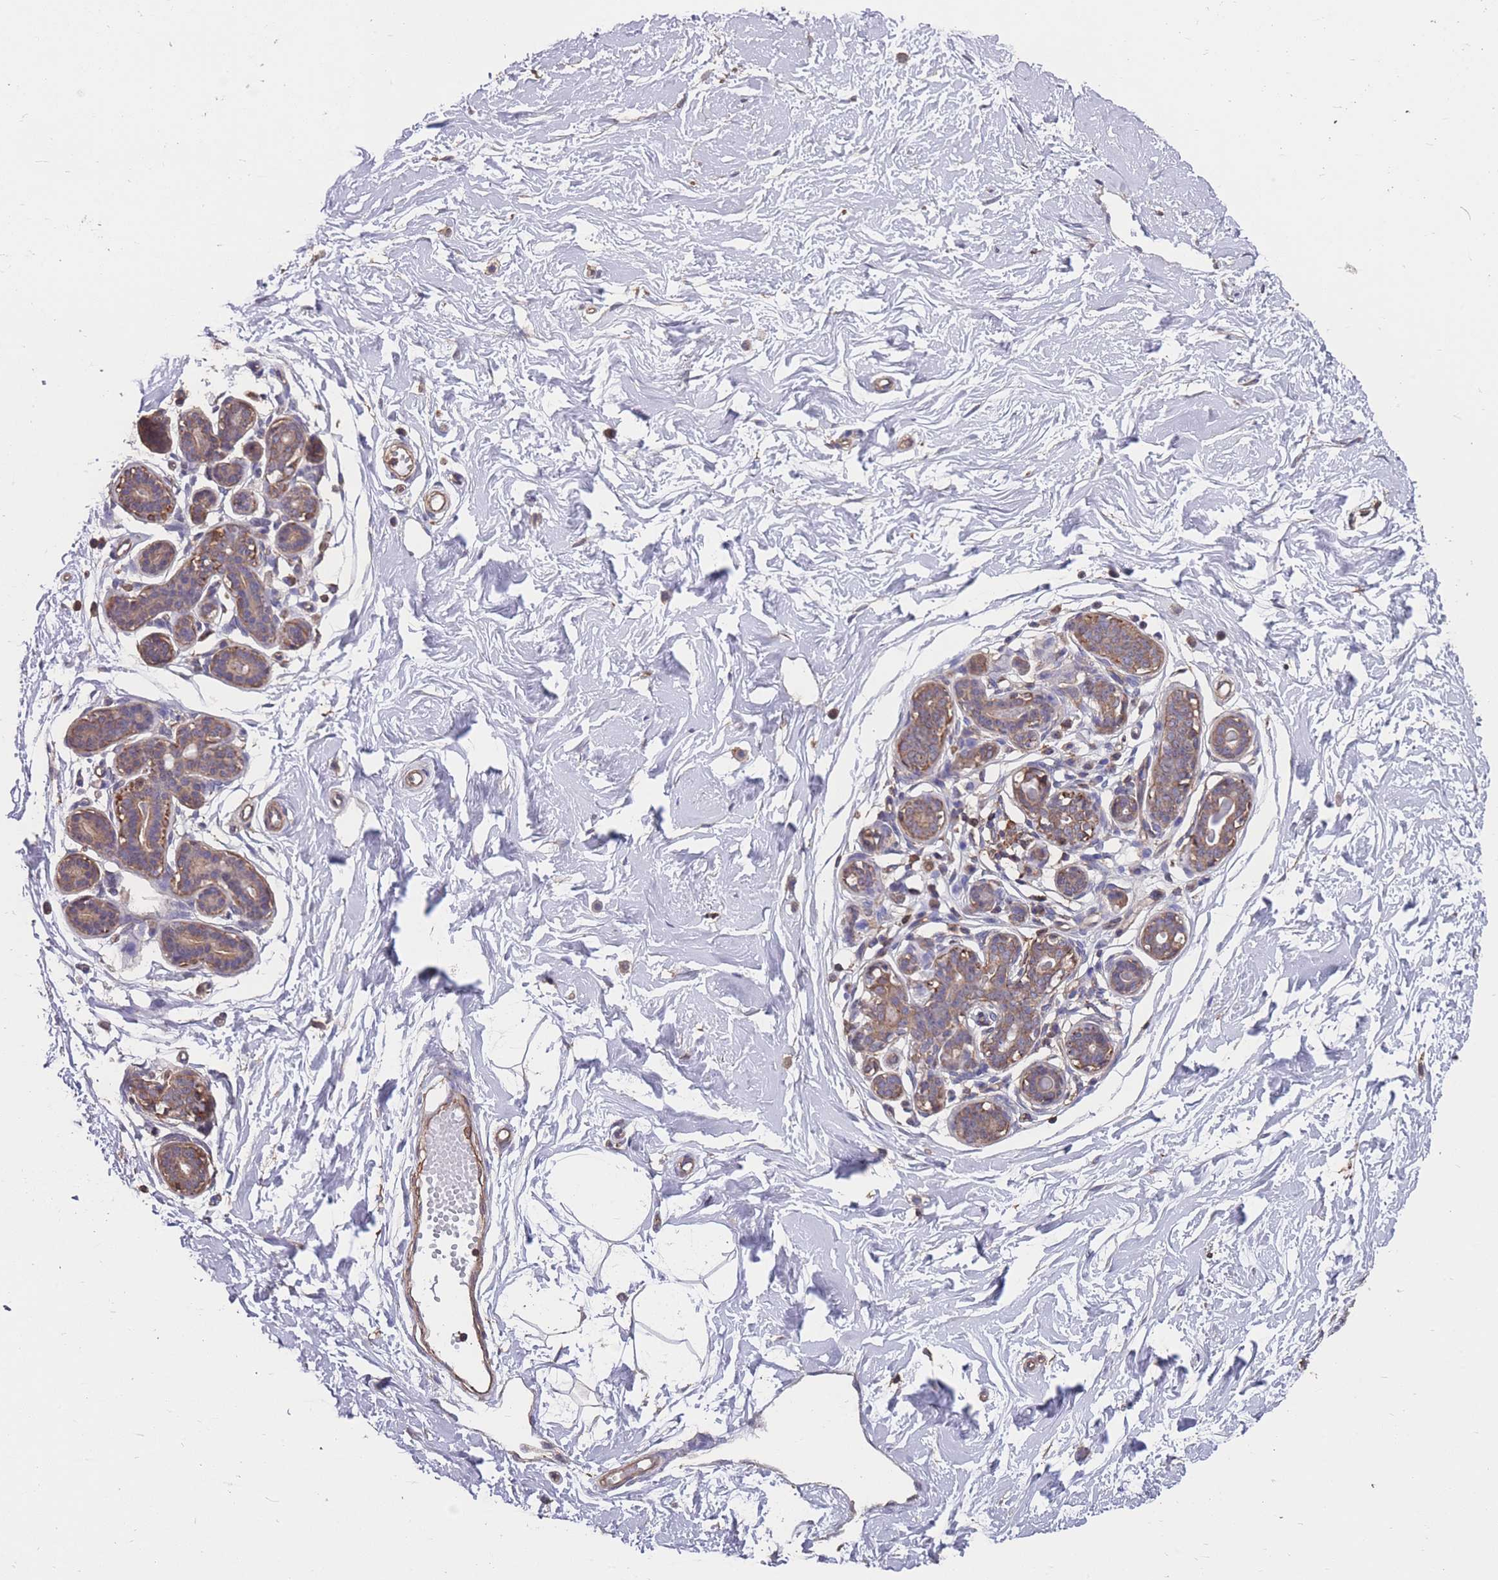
{"staining": {"intensity": "negative", "quantity": "none", "location": "none"}, "tissue": "breast", "cell_type": "Adipocytes", "image_type": "normal", "snomed": [{"axis": "morphology", "description": "Normal tissue, NOS"}, {"axis": "morphology", "description": "Adenoma, NOS"}, {"axis": "topography", "description": "Breast"}], "caption": "Histopathology image shows no protein expression in adipocytes of normal breast. (DAB immunohistochemistry (IHC) with hematoxylin counter stain).", "gene": "NUDT21", "patient": {"sex": "female", "age": 23}}